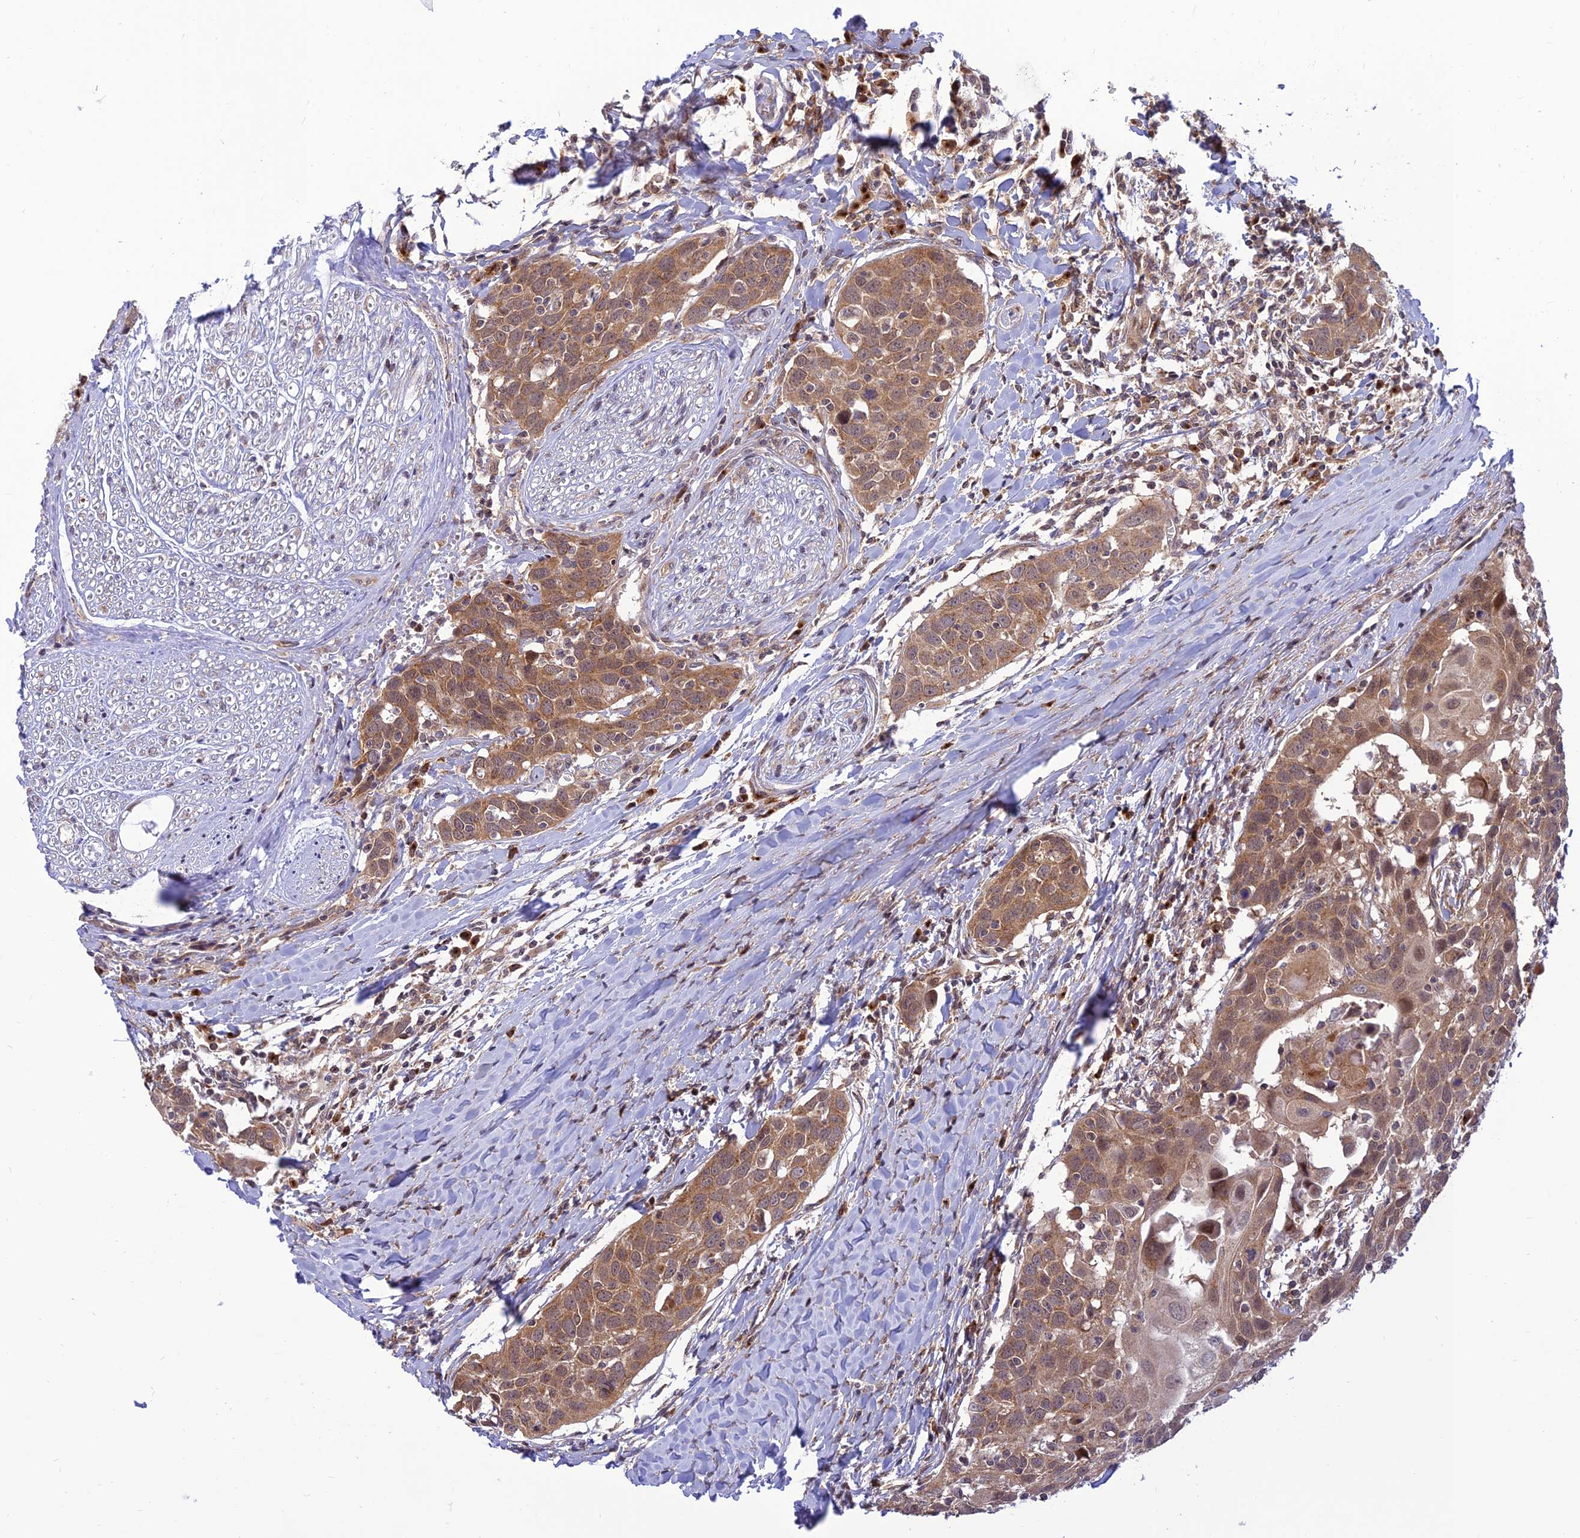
{"staining": {"intensity": "moderate", "quantity": ">75%", "location": "cytoplasmic/membranous"}, "tissue": "head and neck cancer", "cell_type": "Tumor cells", "image_type": "cancer", "snomed": [{"axis": "morphology", "description": "Squamous cell carcinoma, NOS"}, {"axis": "topography", "description": "Oral tissue"}, {"axis": "topography", "description": "Head-Neck"}], "caption": "Squamous cell carcinoma (head and neck) stained for a protein (brown) displays moderate cytoplasmic/membranous positive expression in approximately >75% of tumor cells.", "gene": "GOLGA3", "patient": {"sex": "female", "age": 50}}